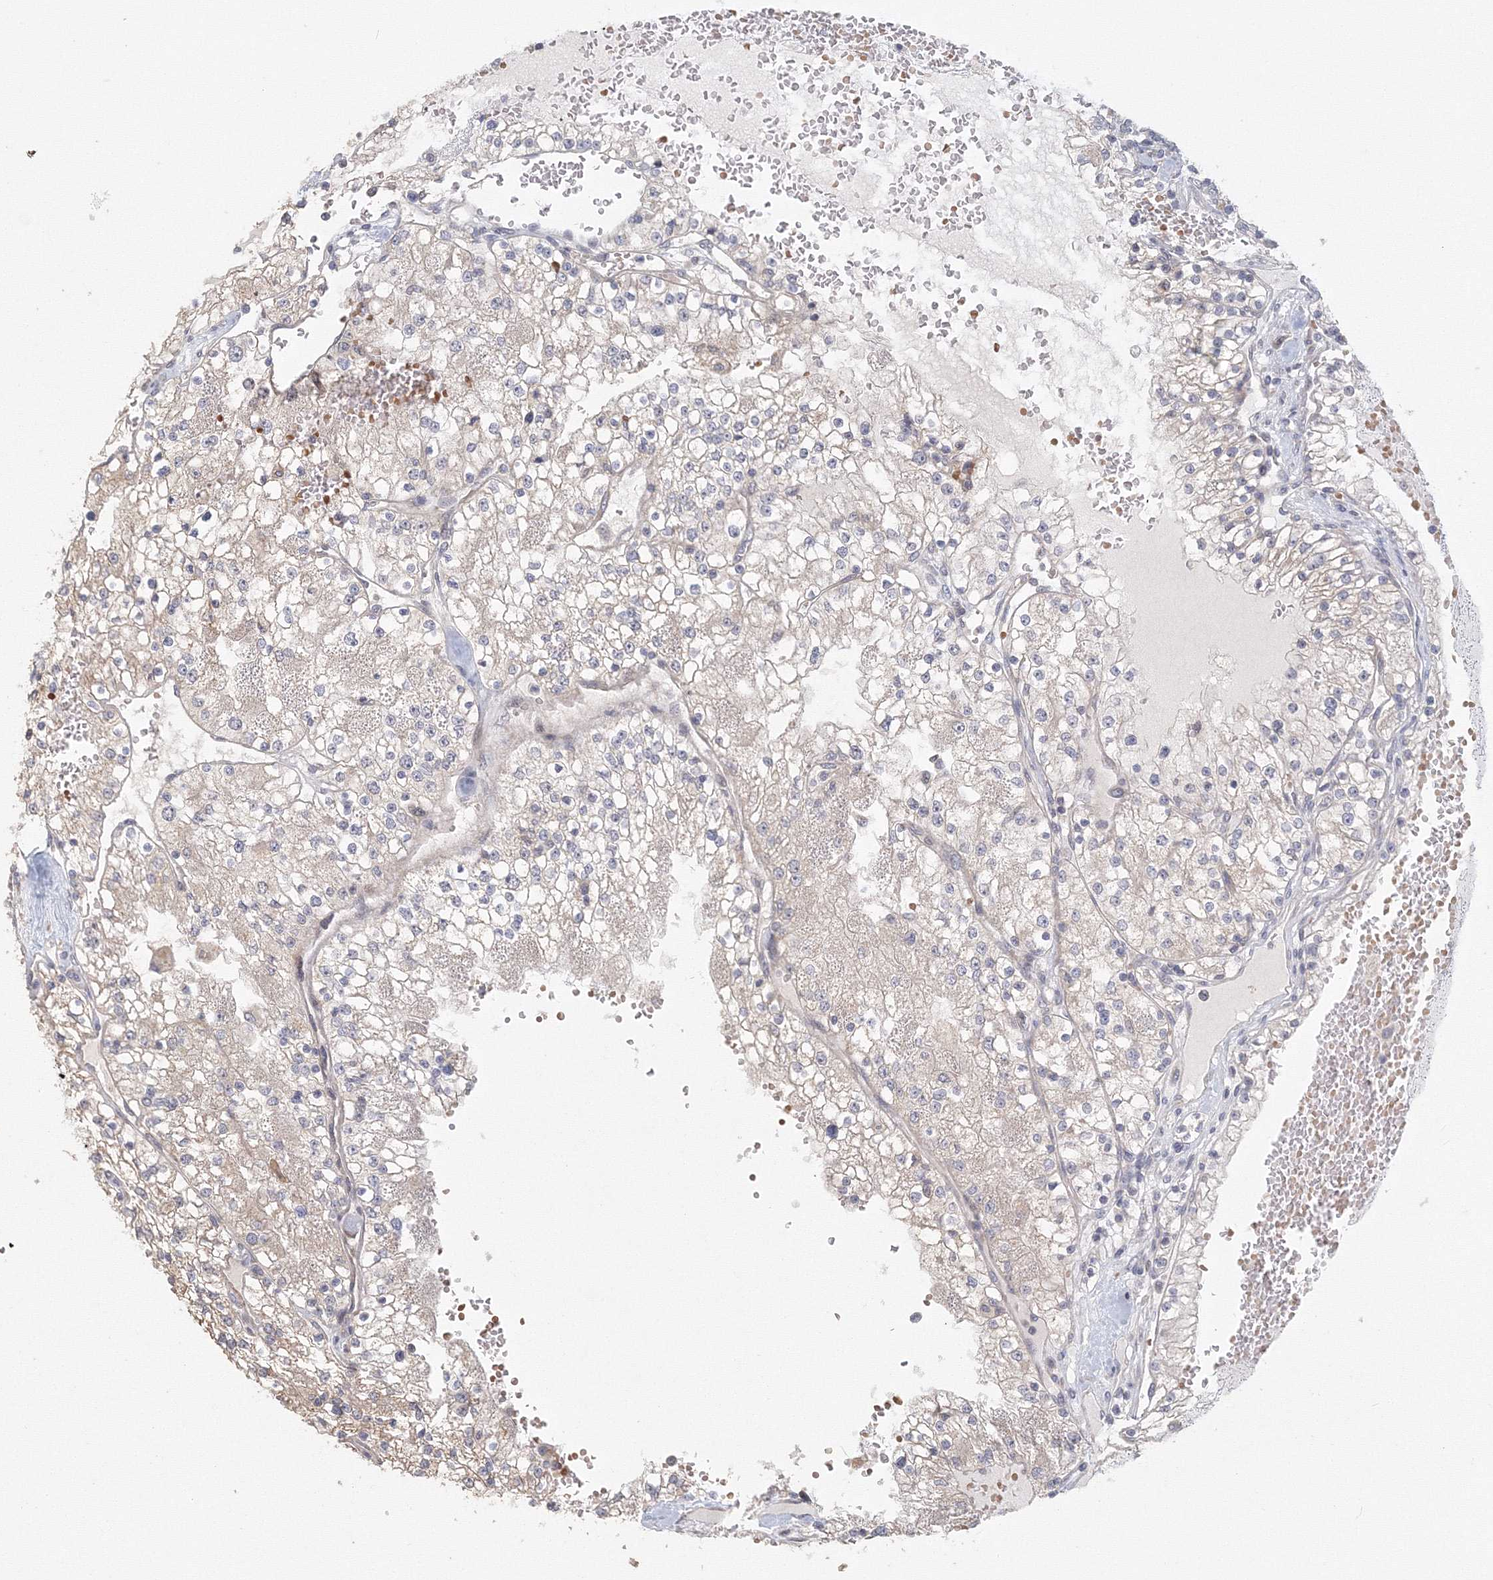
{"staining": {"intensity": "weak", "quantity": "<25%", "location": "cytoplasmic/membranous"}, "tissue": "renal cancer", "cell_type": "Tumor cells", "image_type": "cancer", "snomed": [{"axis": "morphology", "description": "Normal tissue, NOS"}, {"axis": "morphology", "description": "Adenocarcinoma, NOS"}, {"axis": "topography", "description": "Kidney"}], "caption": "Adenocarcinoma (renal) was stained to show a protein in brown. There is no significant positivity in tumor cells. The staining is performed using DAB brown chromogen with nuclei counter-stained in using hematoxylin.", "gene": "TACC2", "patient": {"sex": "male", "age": 68}}